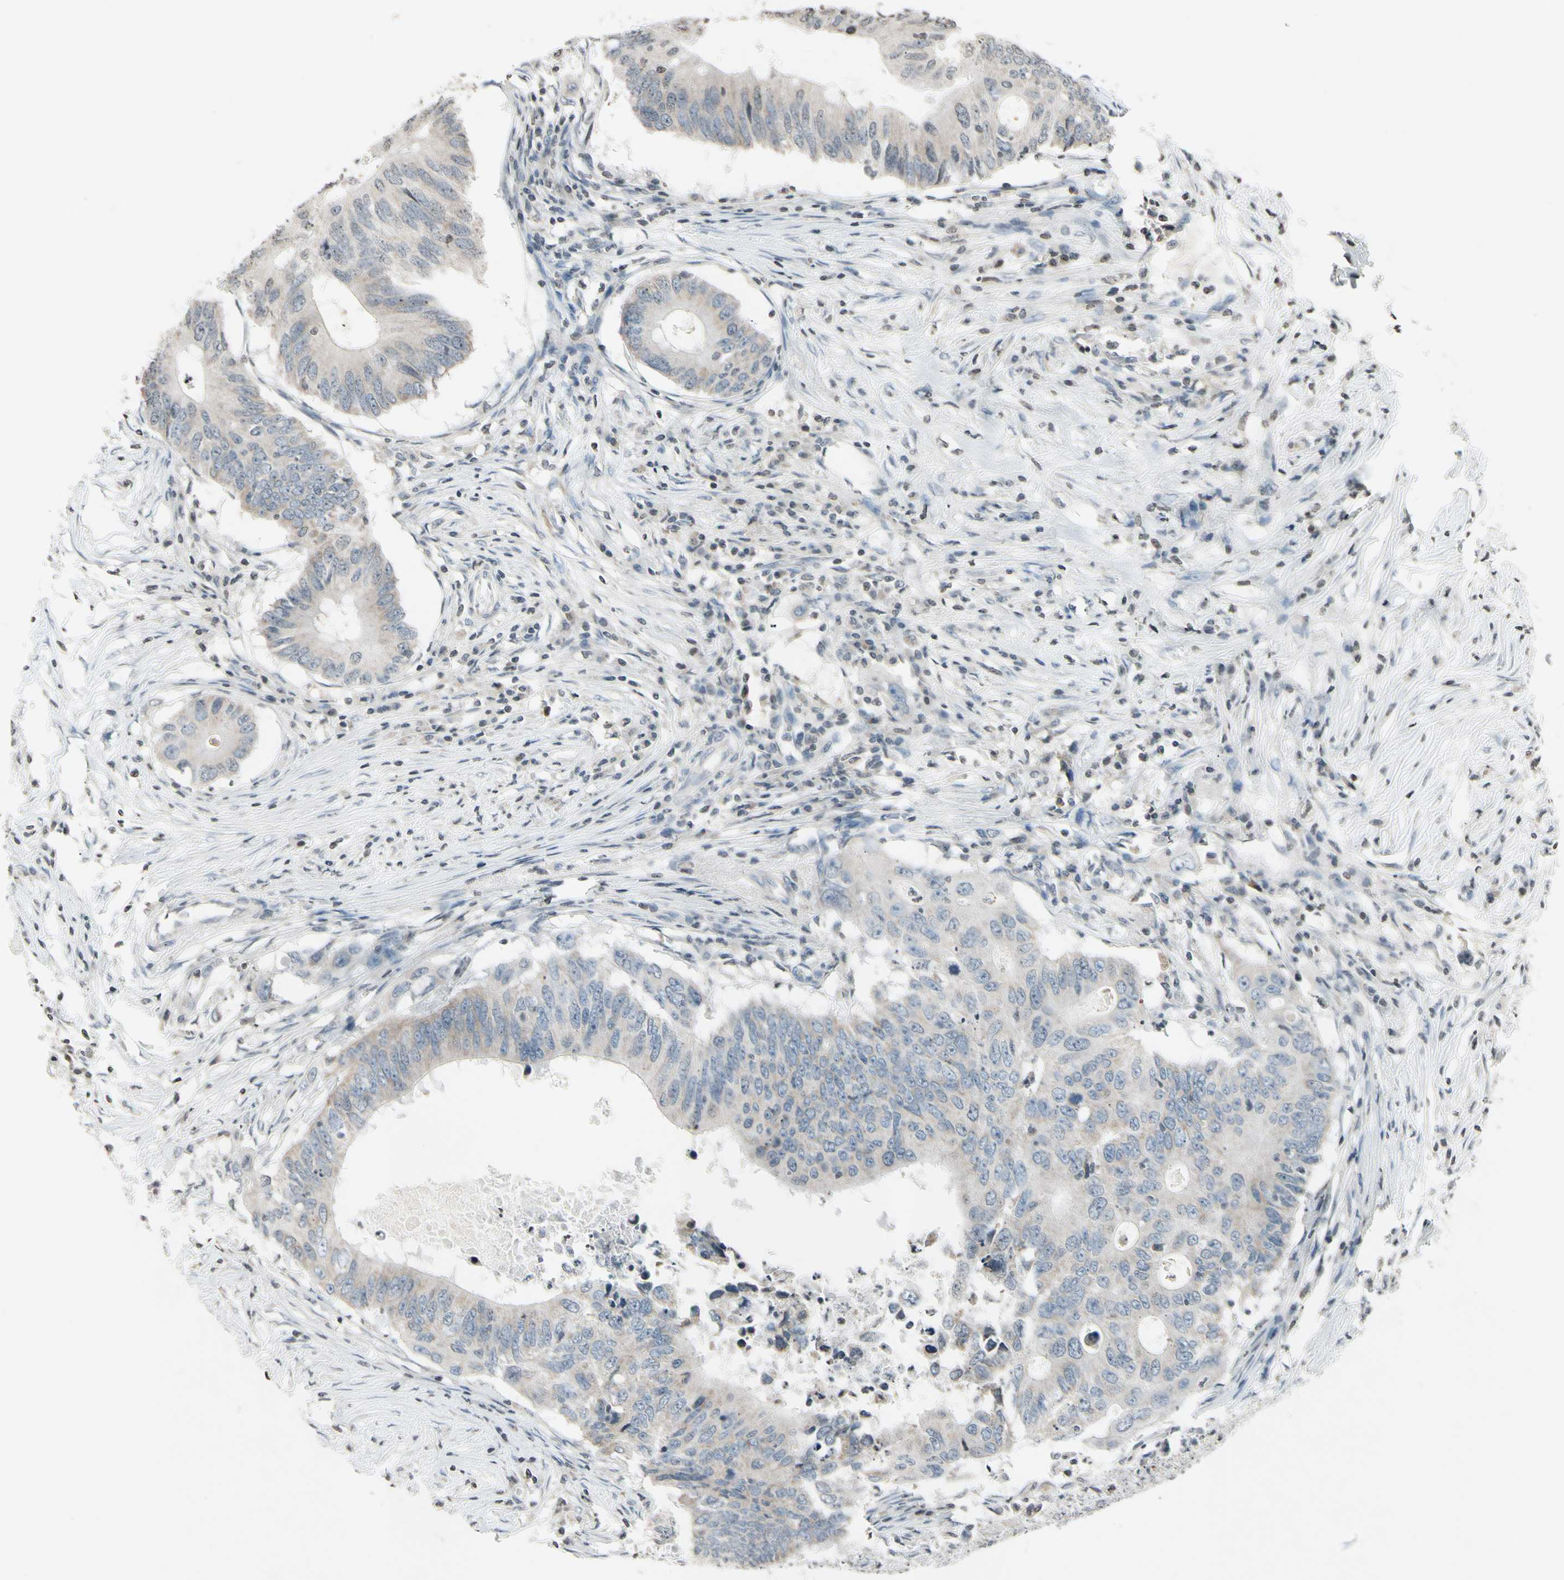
{"staining": {"intensity": "weak", "quantity": ">75%", "location": "cytoplasmic/membranous"}, "tissue": "colorectal cancer", "cell_type": "Tumor cells", "image_type": "cancer", "snomed": [{"axis": "morphology", "description": "Adenocarcinoma, NOS"}, {"axis": "topography", "description": "Colon"}], "caption": "Adenocarcinoma (colorectal) was stained to show a protein in brown. There is low levels of weak cytoplasmic/membranous staining in about >75% of tumor cells. The protein is stained brown, and the nuclei are stained in blue (DAB (3,3'-diaminobenzidine) IHC with brightfield microscopy, high magnification).", "gene": "CLDN11", "patient": {"sex": "male", "age": 71}}